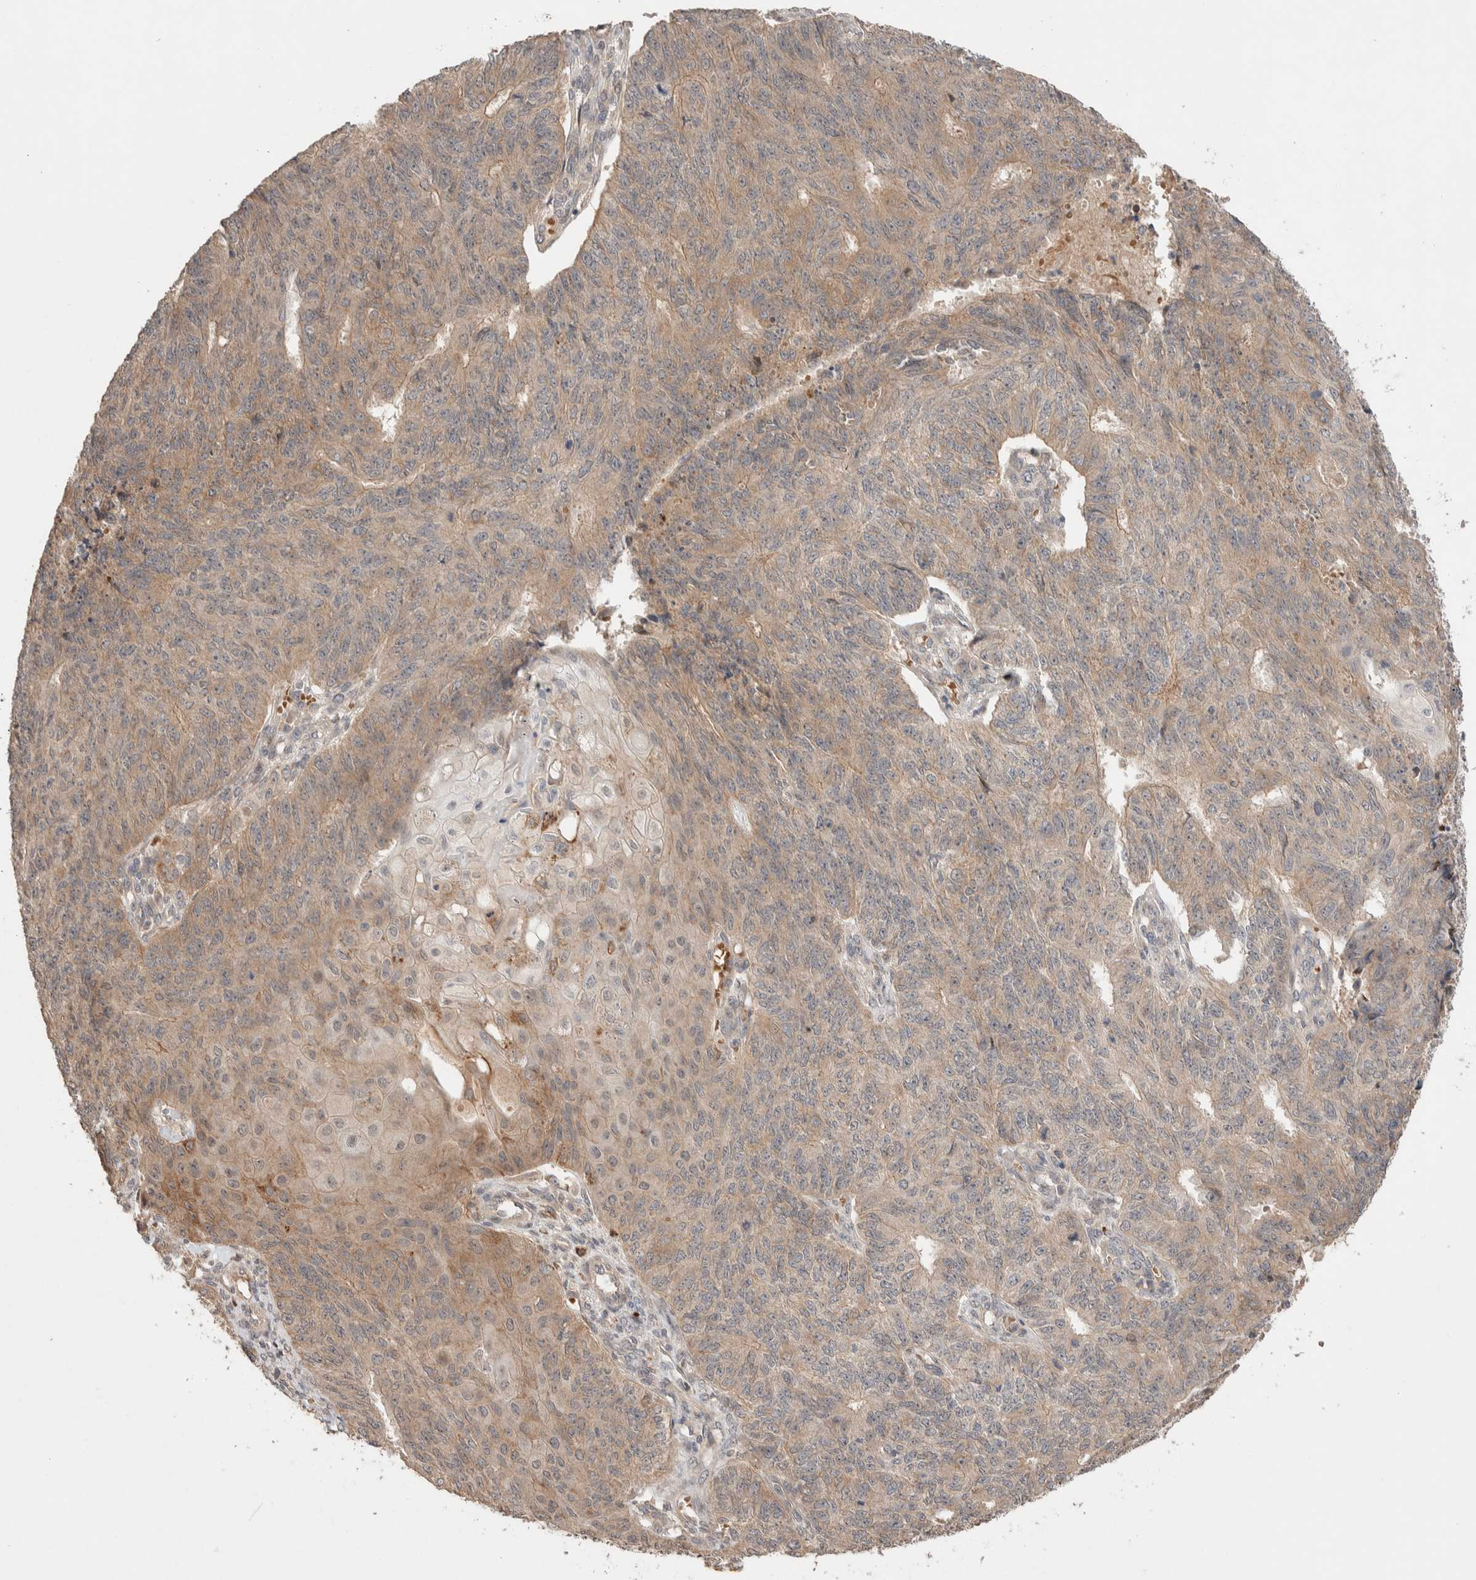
{"staining": {"intensity": "weak", "quantity": ">75%", "location": "cytoplasmic/membranous"}, "tissue": "endometrial cancer", "cell_type": "Tumor cells", "image_type": "cancer", "snomed": [{"axis": "morphology", "description": "Adenocarcinoma, NOS"}, {"axis": "topography", "description": "Endometrium"}], "caption": "Human endometrial cancer (adenocarcinoma) stained with a protein marker reveals weak staining in tumor cells.", "gene": "CASK", "patient": {"sex": "female", "age": 32}}